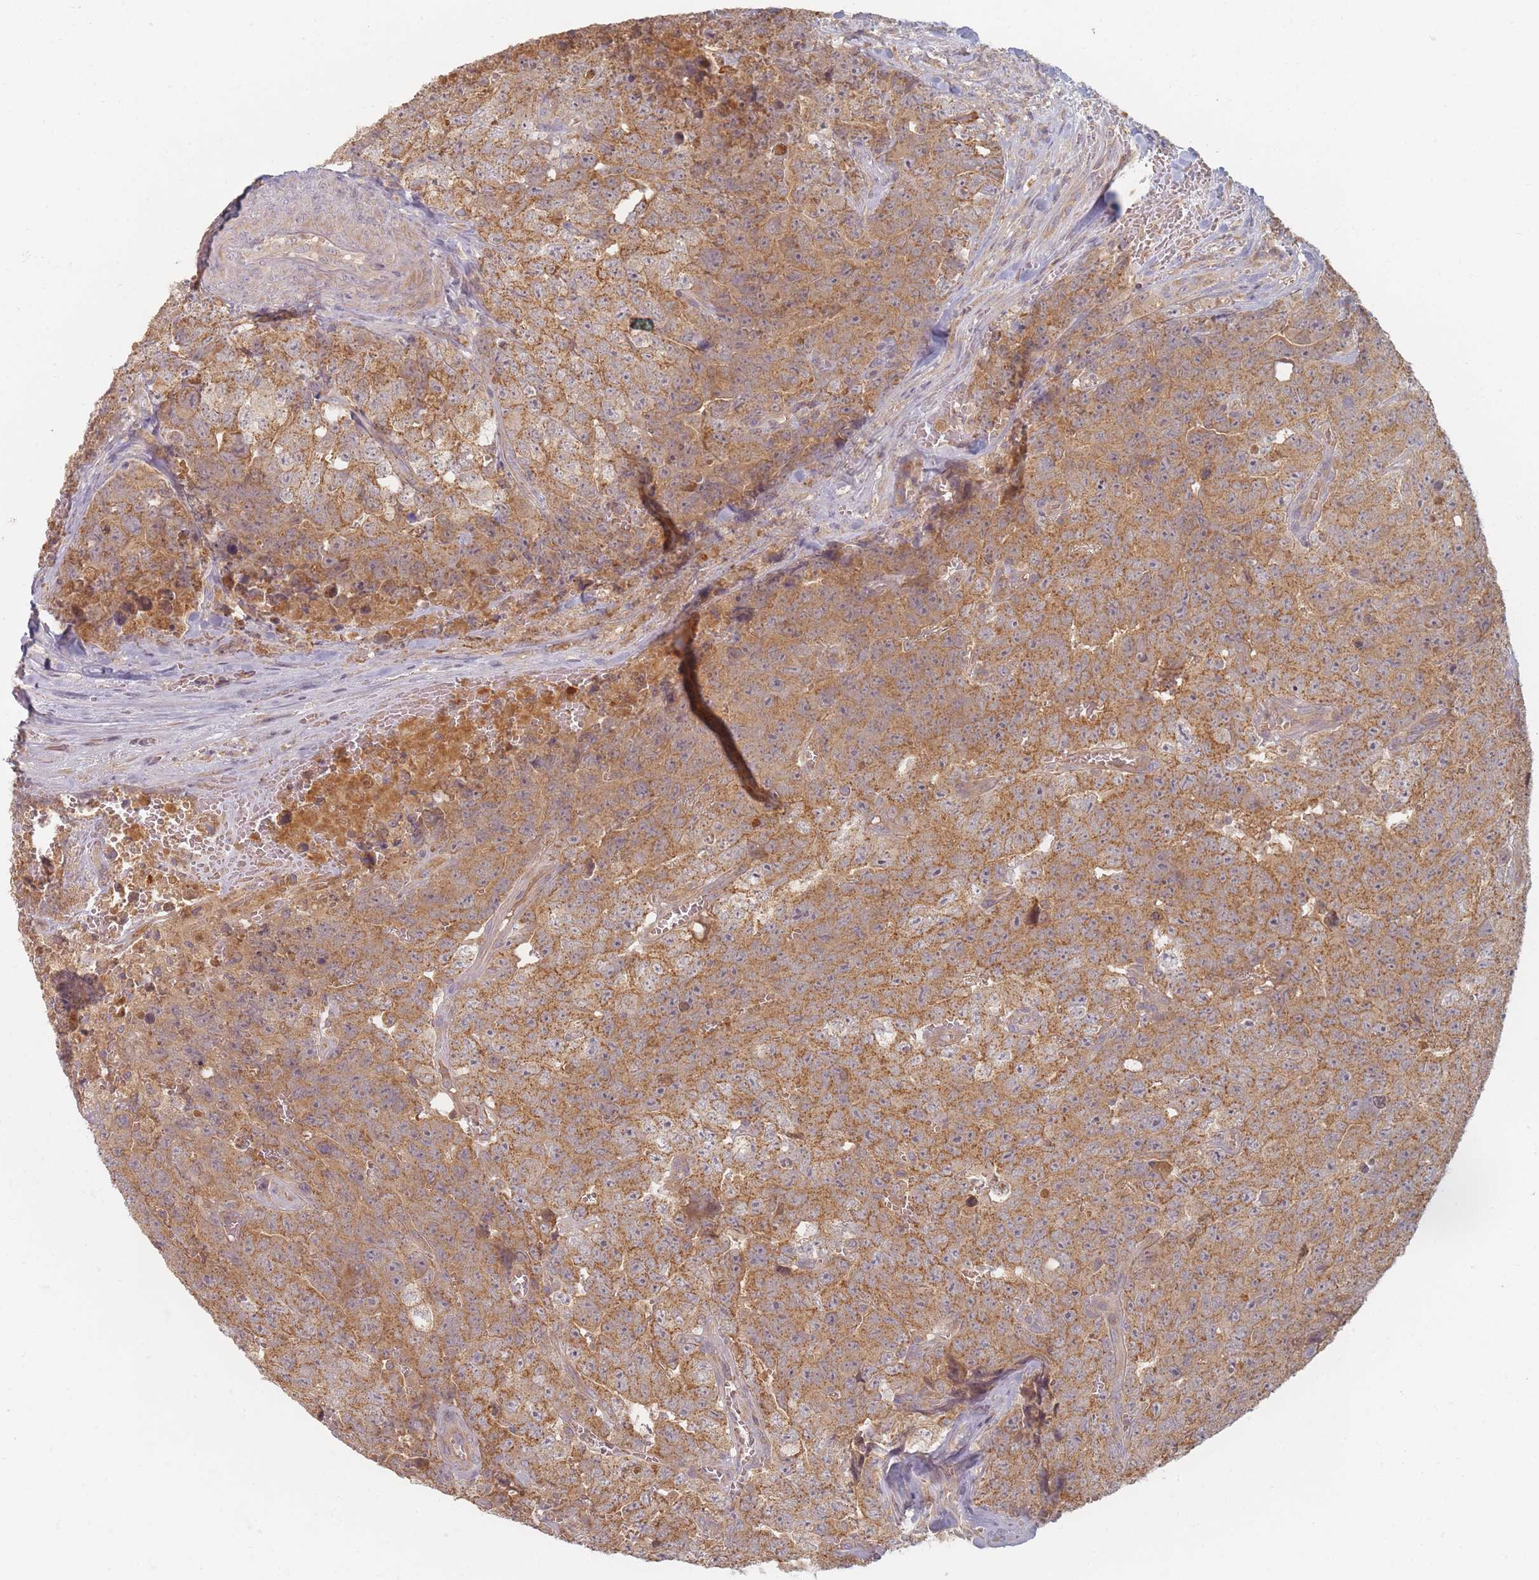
{"staining": {"intensity": "moderate", "quantity": ">75%", "location": "cytoplasmic/membranous"}, "tissue": "testis cancer", "cell_type": "Tumor cells", "image_type": "cancer", "snomed": [{"axis": "morphology", "description": "Seminoma, NOS"}, {"axis": "morphology", "description": "Teratoma, malignant, NOS"}, {"axis": "topography", "description": "Testis"}], "caption": "A histopathology image showing moderate cytoplasmic/membranous staining in approximately >75% of tumor cells in testis seminoma, as visualized by brown immunohistochemical staining.", "gene": "SLC35F3", "patient": {"sex": "male", "age": 34}}